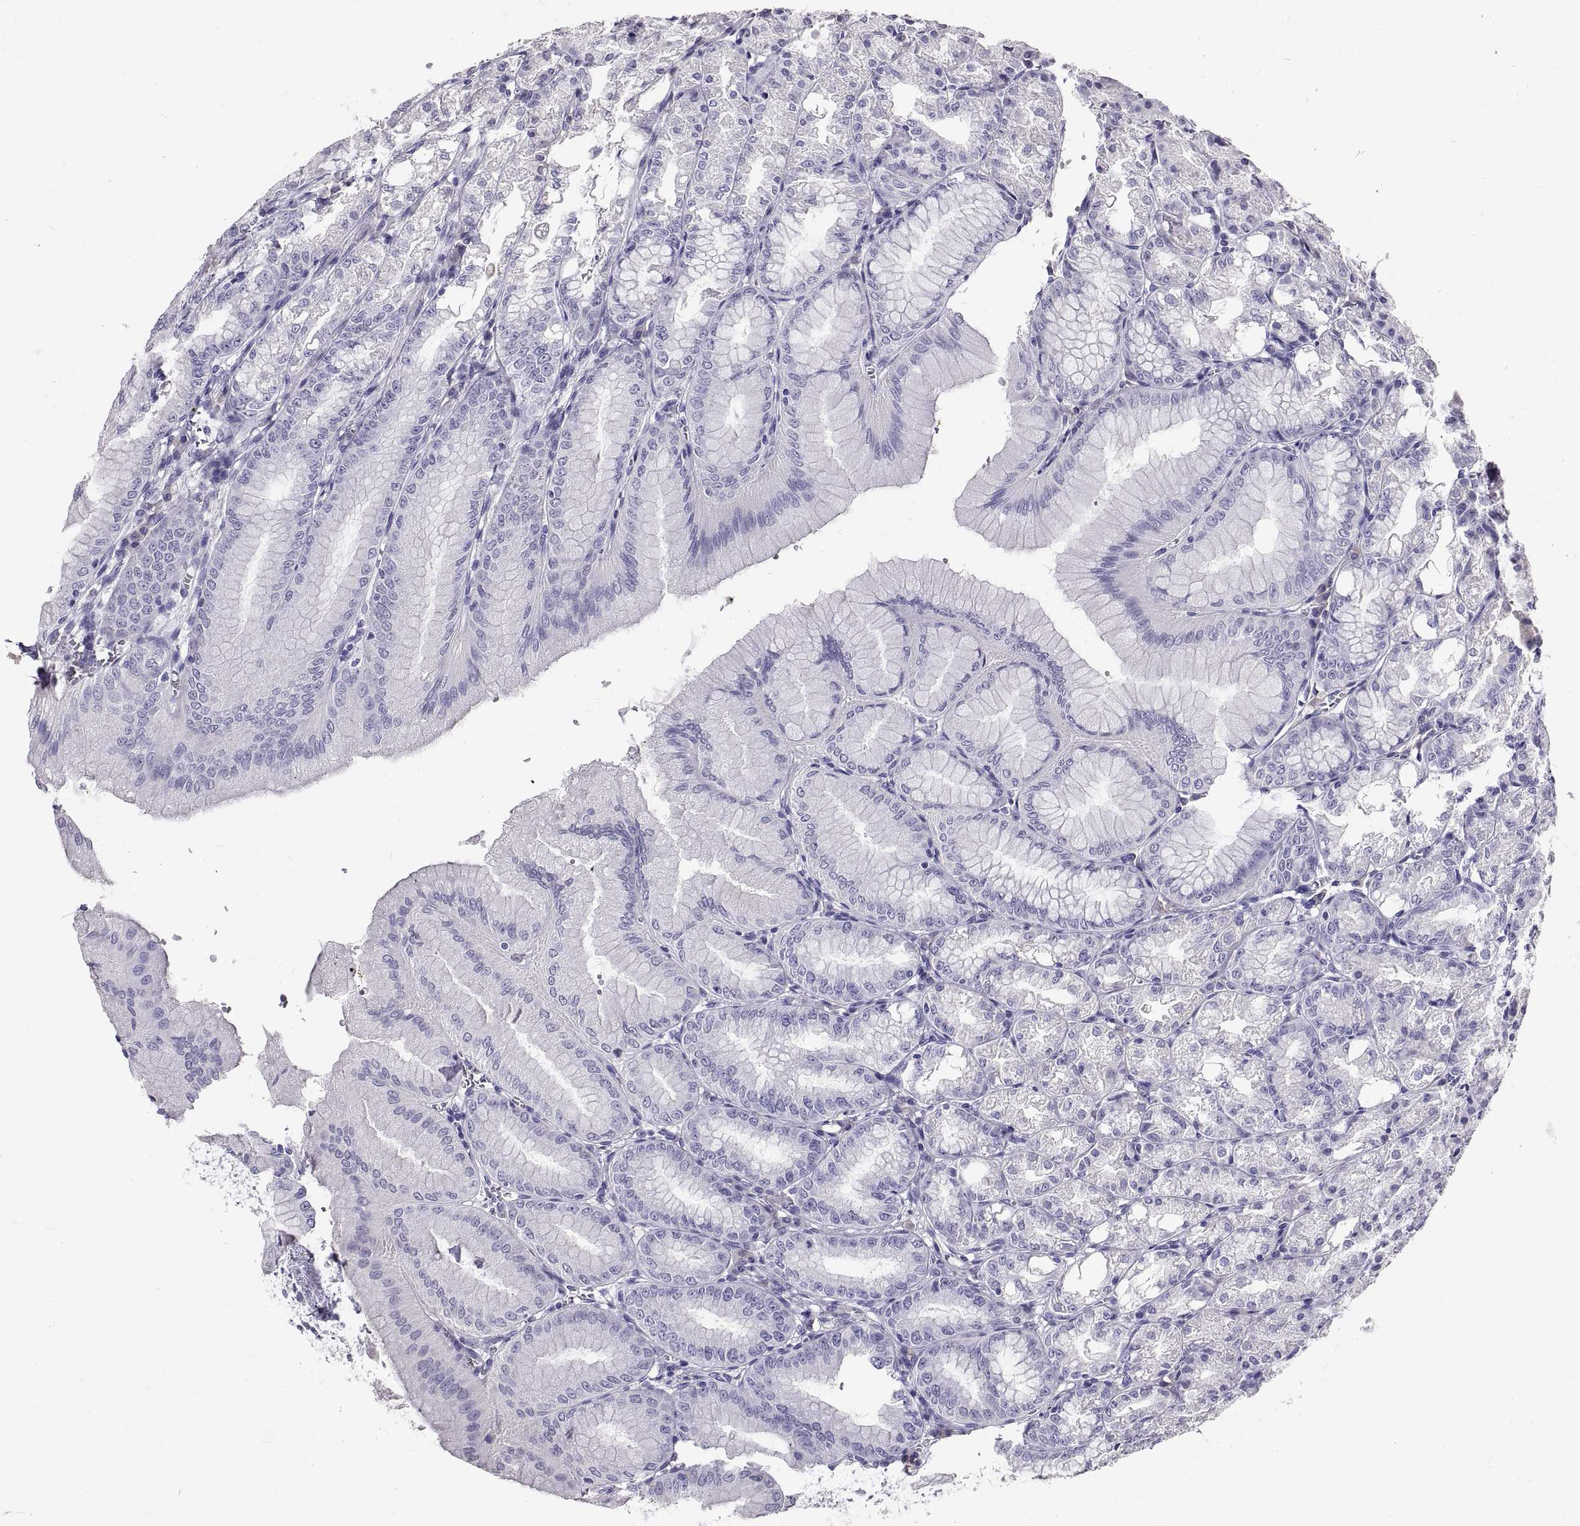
{"staining": {"intensity": "negative", "quantity": "none", "location": "none"}, "tissue": "stomach", "cell_type": "Glandular cells", "image_type": "normal", "snomed": [{"axis": "morphology", "description": "Normal tissue, NOS"}, {"axis": "topography", "description": "Stomach, lower"}], "caption": "Immunohistochemistry of normal human stomach reveals no staining in glandular cells. (DAB immunohistochemistry (IHC), high magnification).", "gene": "GNG12", "patient": {"sex": "male", "age": 71}}